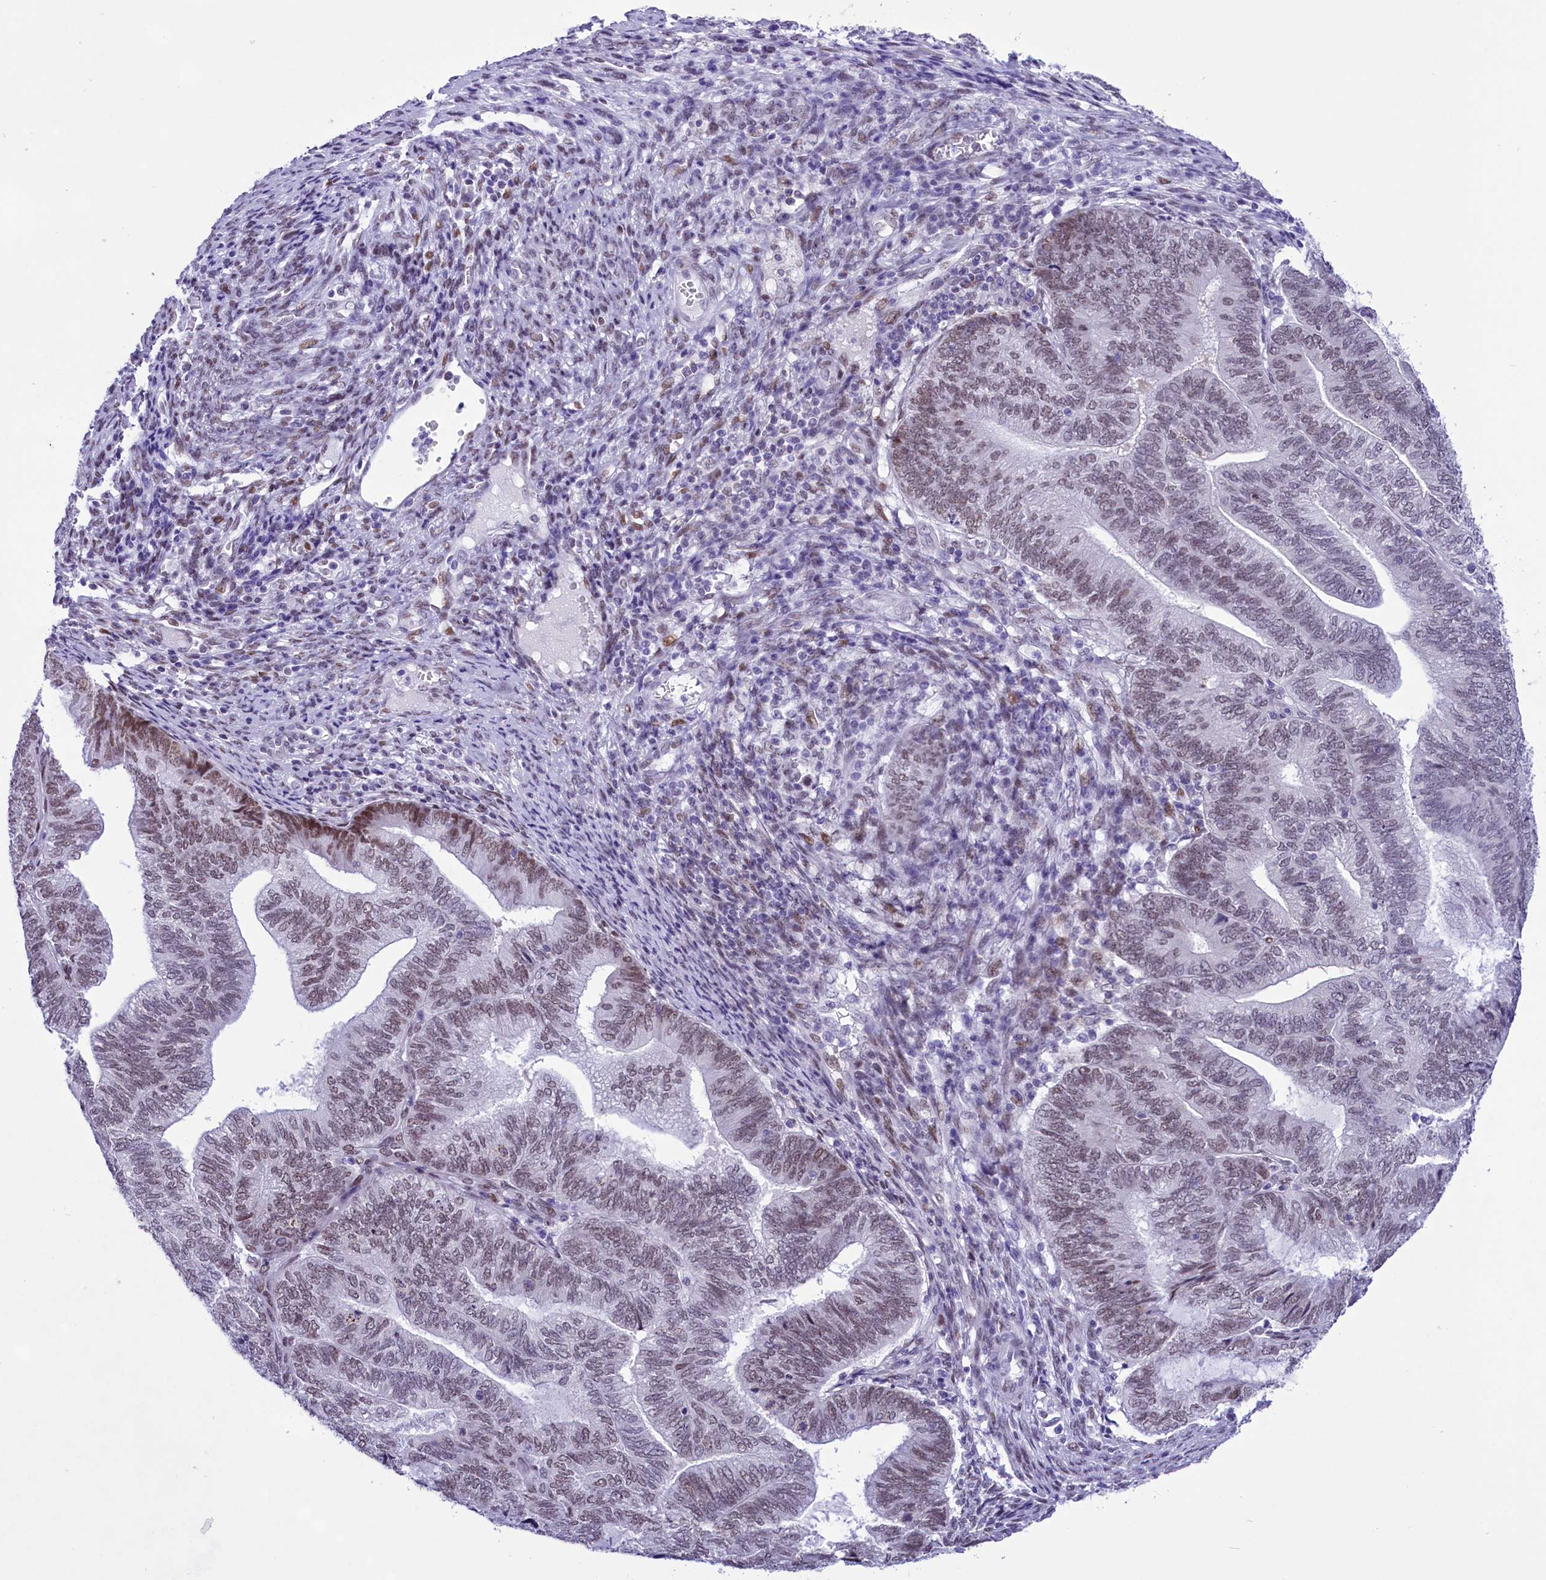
{"staining": {"intensity": "moderate", "quantity": "<25%", "location": "nuclear"}, "tissue": "endometrial cancer", "cell_type": "Tumor cells", "image_type": "cancer", "snomed": [{"axis": "morphology", "description": "Adenocarcinoma, NOS"}, {"axis": "topography", "description": "Uterus"}, {"axis": "topography", "description": "Endometrium"}], "caption": "Adenocarcinoma (endometrial) tissue shows moderate nuclear positivity in approximately <25% of tumor cells, visualized by immunohistochemistry.", "gene": "RPS6KB1", "patient": {"sex": "female", "age": 70}}